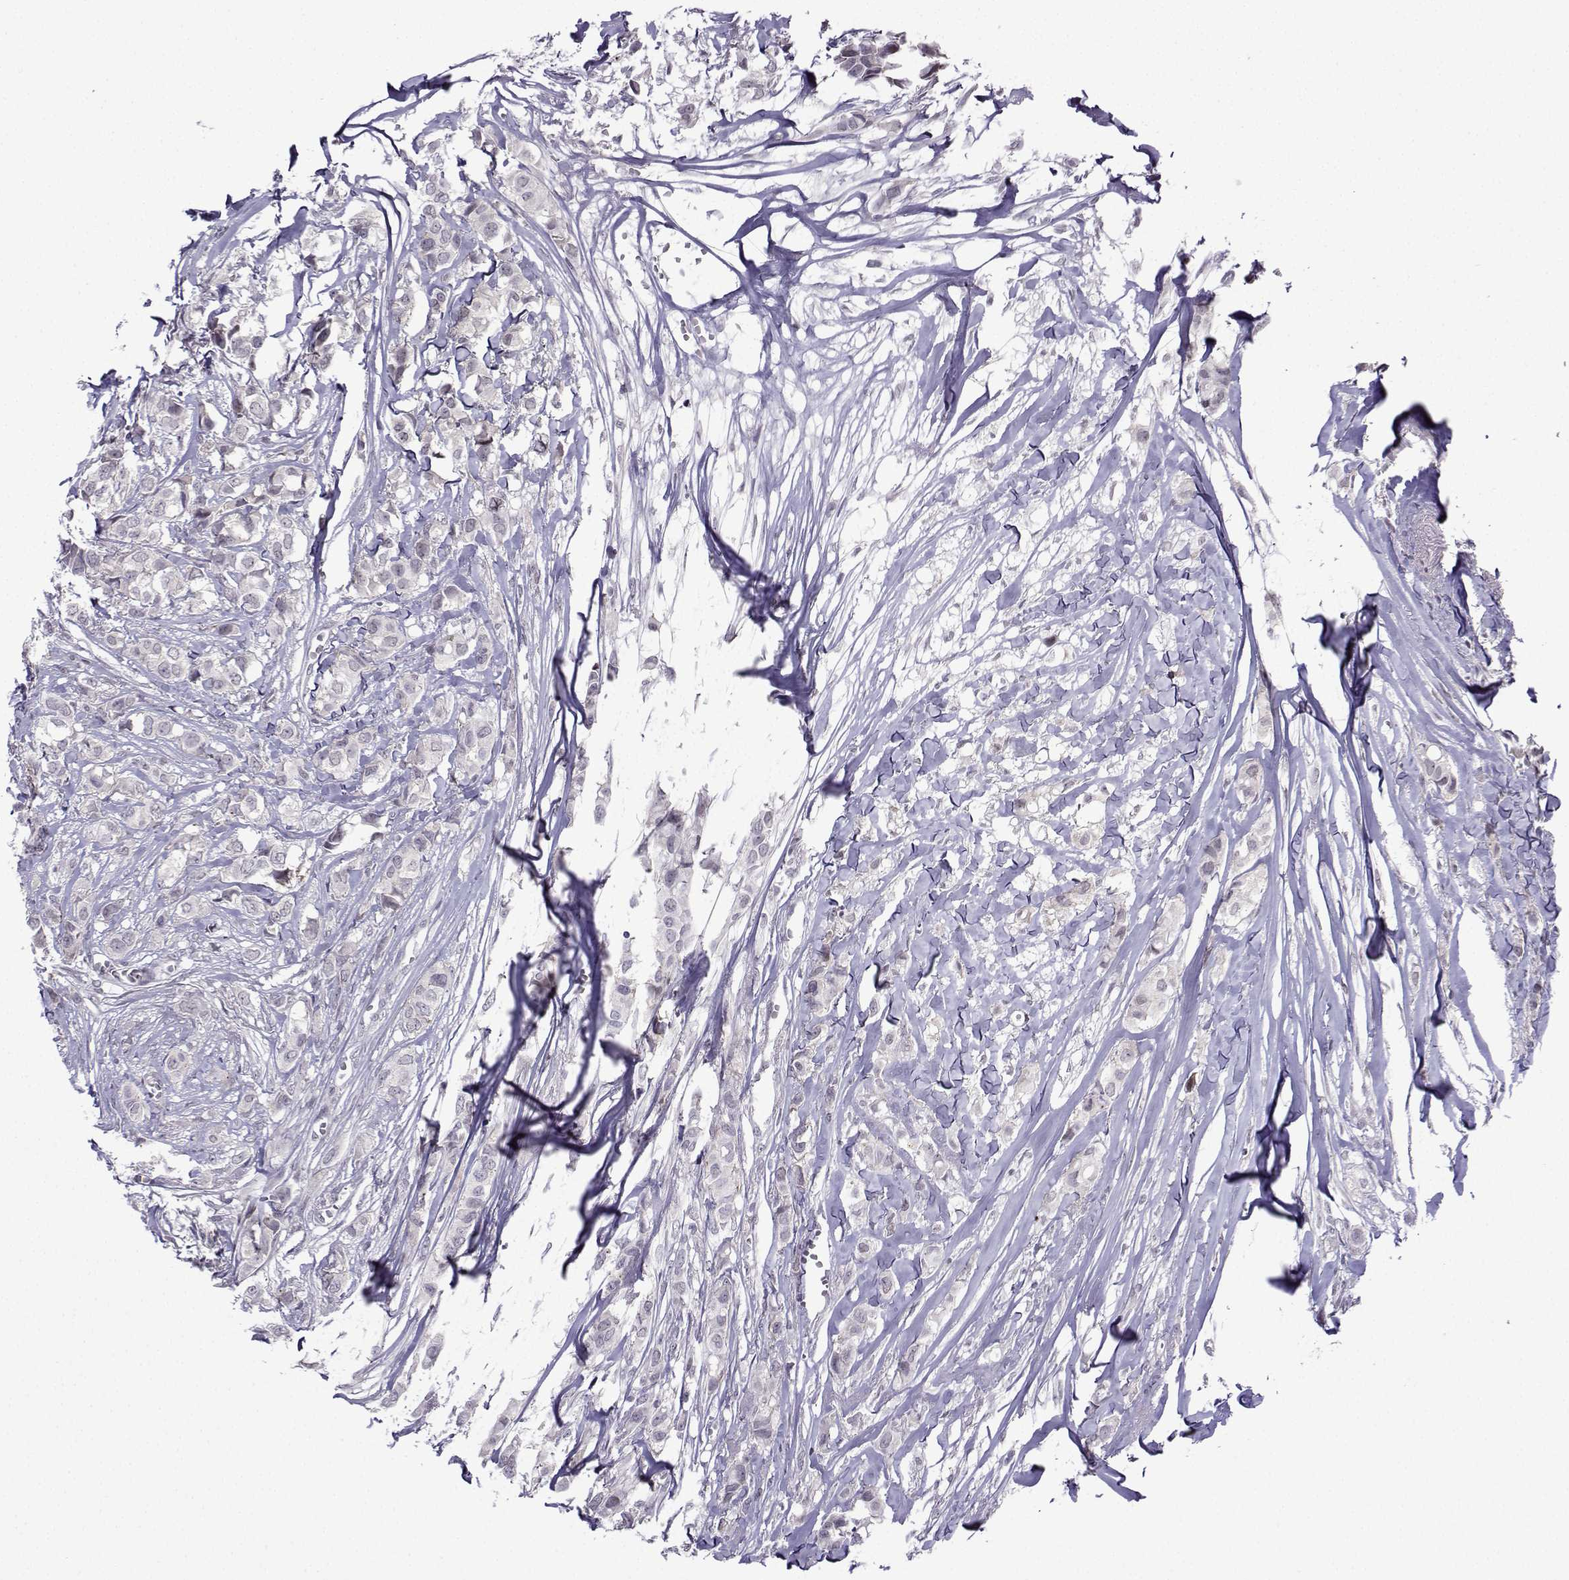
{"staining": {"intensity": "negative", "quantity": "none", "location": "none"}, "tissue": "breast cancer", "cell_type": "Tumor cells", "image_type": "cancer", "snomed": [{"axis": "morphology", "description": "Duct carcinoma"}, {"axis": "topography", "description": "Breast"}], "caption": "There is no significant positivity in tumor cells of breast cancer.", "gene": "FGF3", "patient": {"sex": "female", "age": 85}}